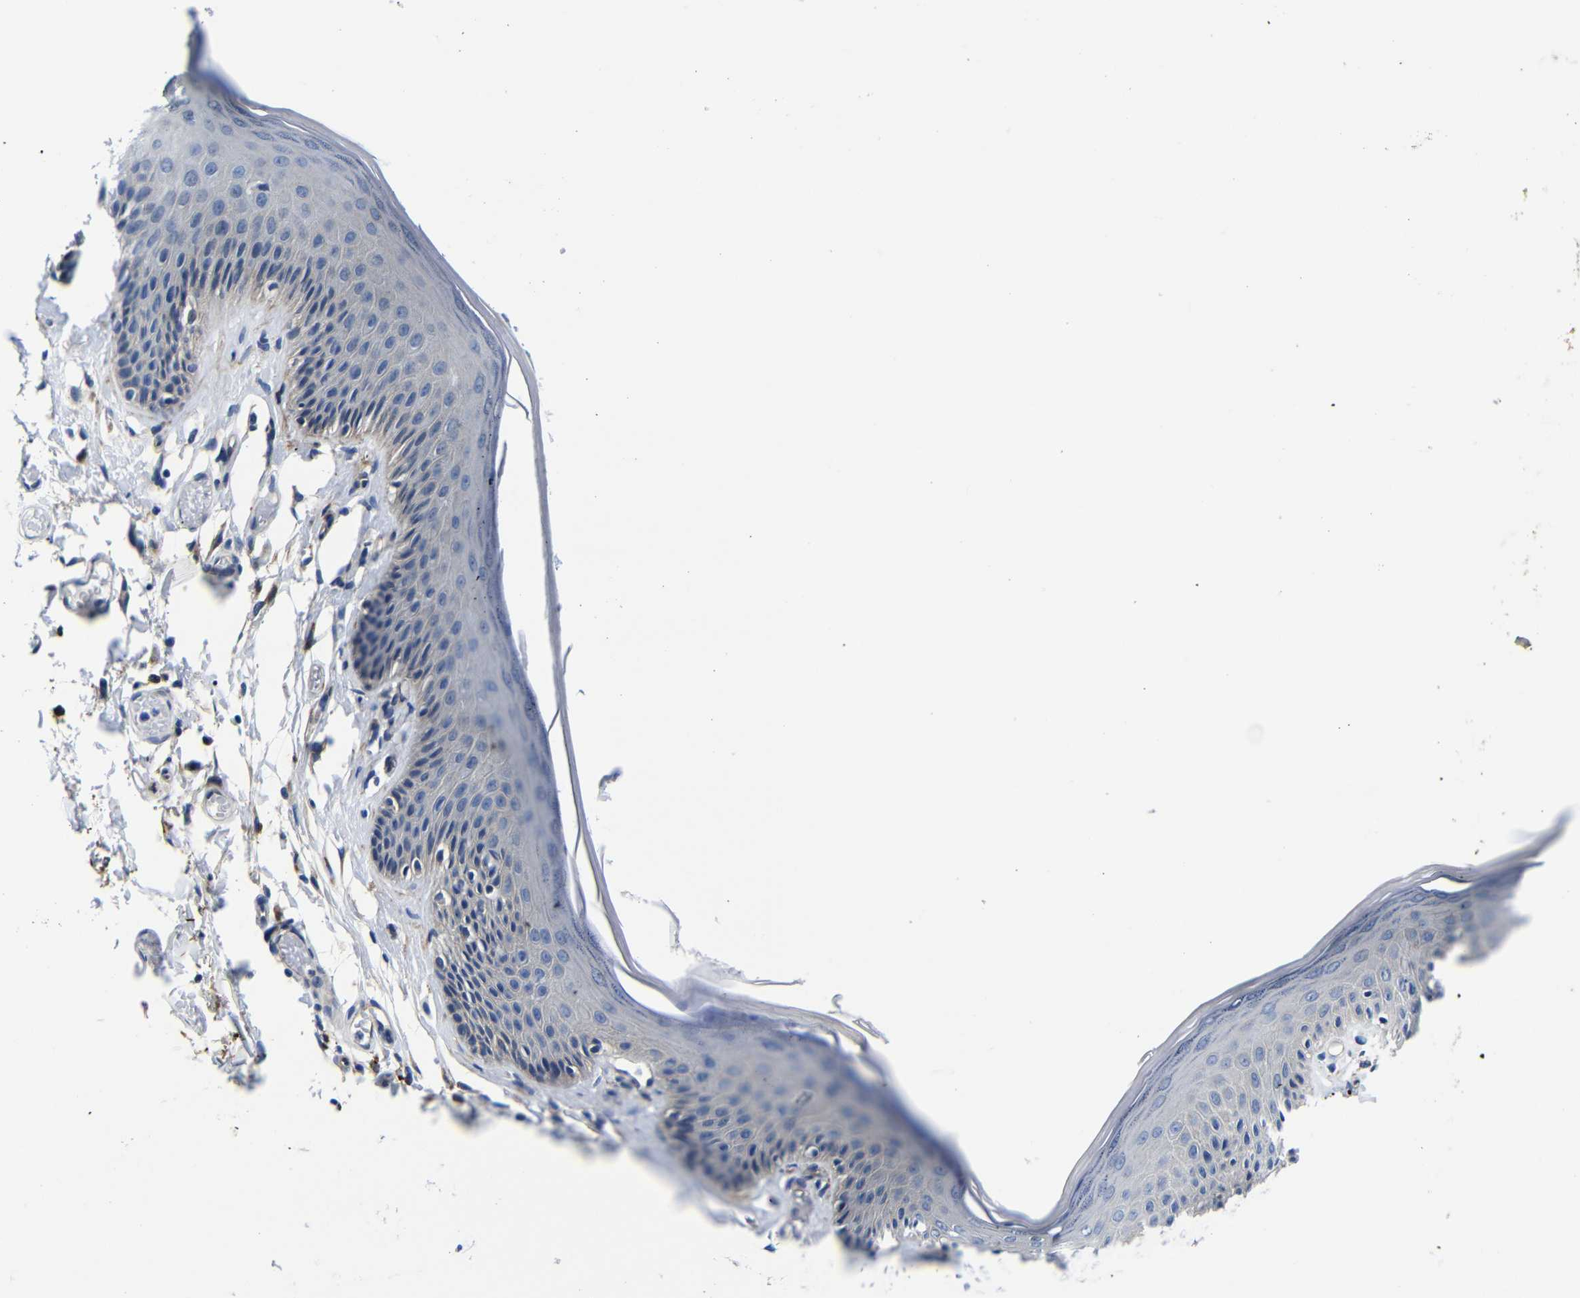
{"staining": {"intensity": "weak", "quantity": "<25%", "location": "cytoplasmic/membranous"}, "tissue": "skin", "cell_type": "Epidermal cells", "image_type": "normal", "snomed": [{"axis": "morphology", "description": "Normal tissue, NOS"}, {"axis": "topography", "description": "Vulva"}], "caption": "DAB (3,3'-diaminobenzidine) immunohistochemical staining of normal skin demonstrates no significant positivity in epidermal cells. (DAB (3,3'-diaminobenzidine) immunohistochemistry visualized using brightfield microscopy, high magnification).", "gene": "GIMAP2", "patient": {"sex": "female", "age": 73}}